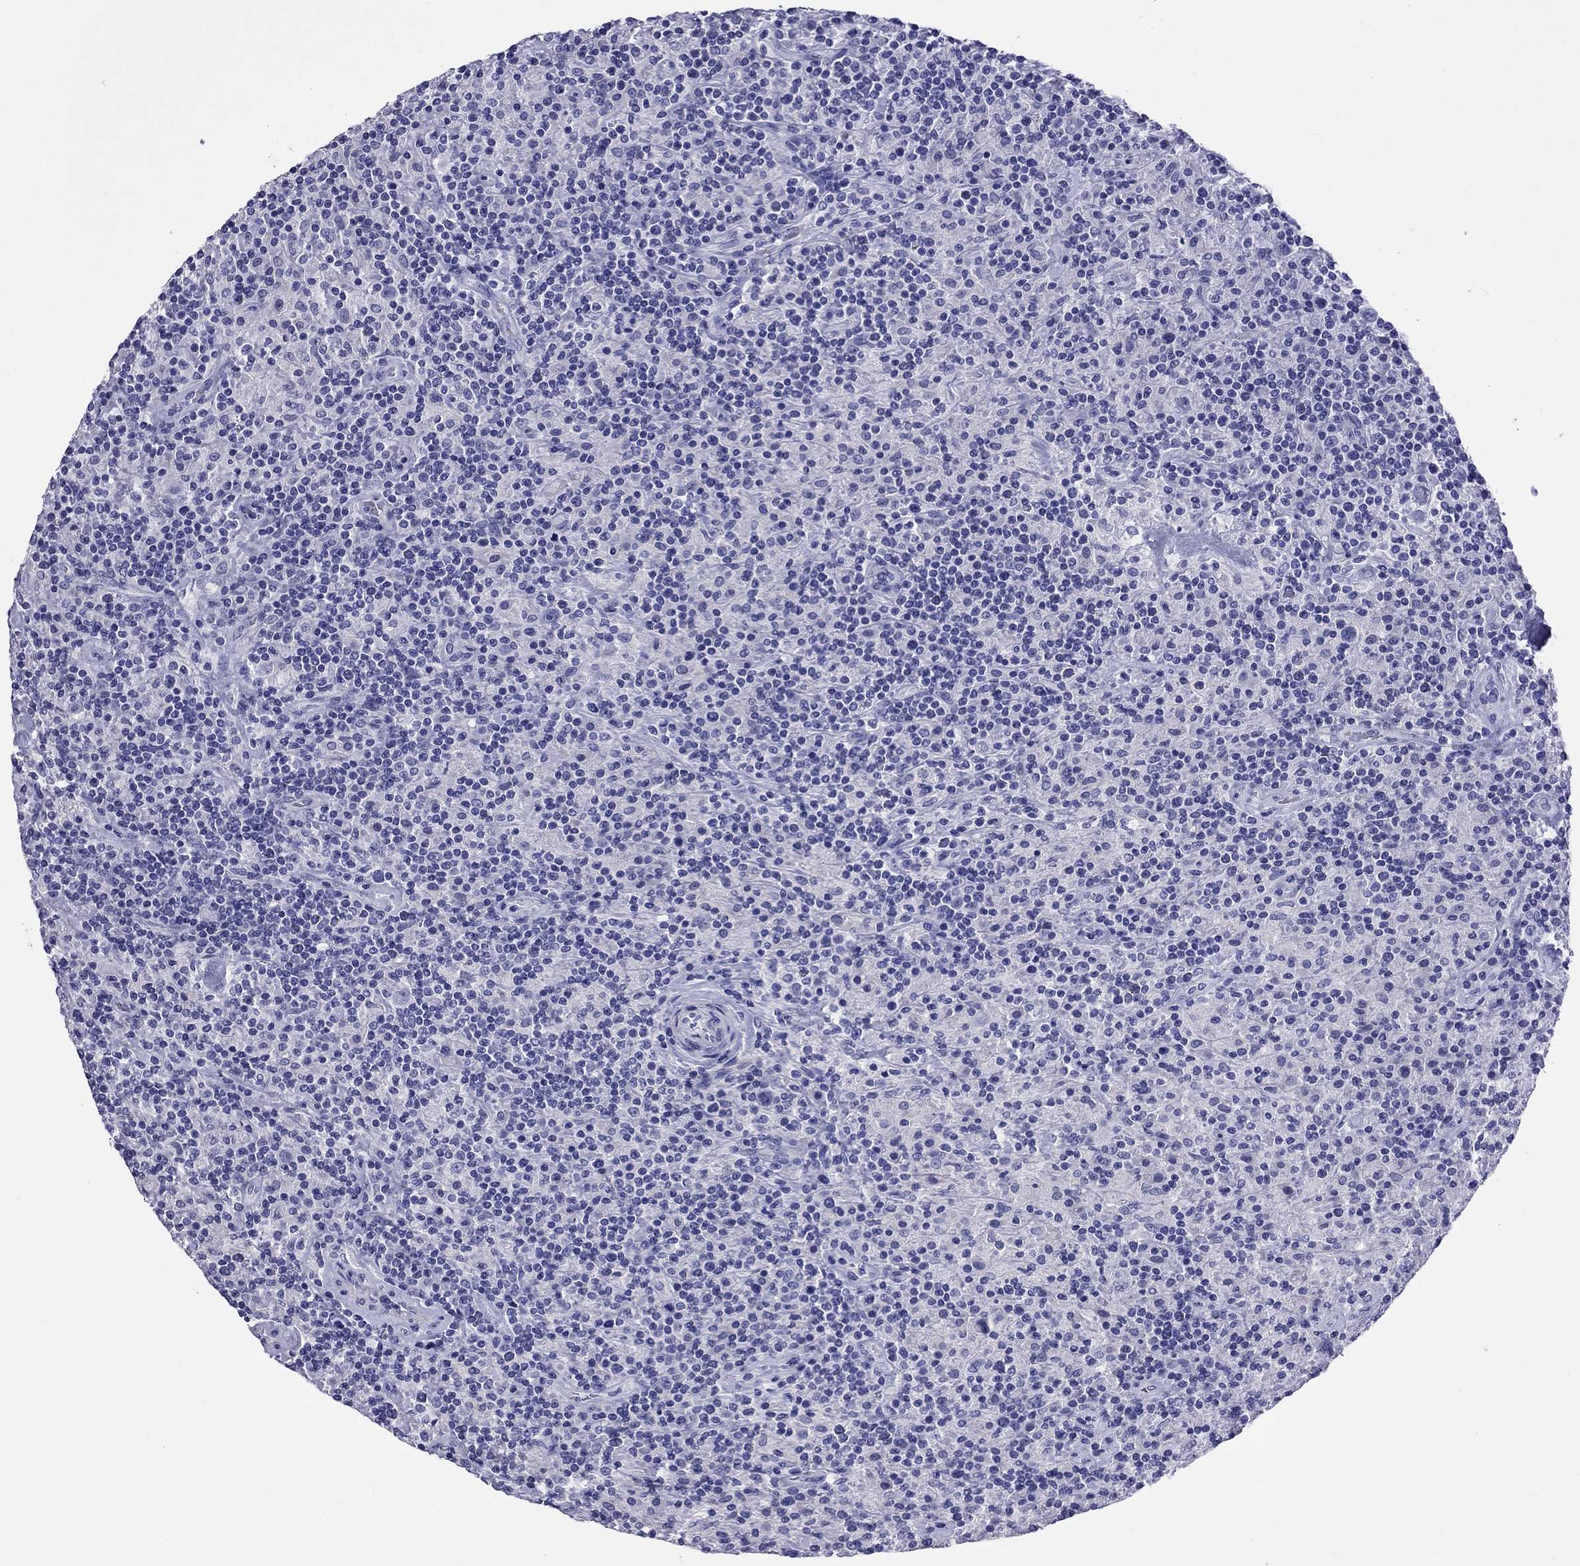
{"staining": {"intensity": "negative", "quantity": "none", "location": "none"}, "tissue": "lymphoma", "cell_type": "Tumor cells", "image_type": "cancer", "snomed": [{"axis": "morphology", "description": "Hodgkin's disease, NOS"}, {"axis": "topography", "description": "Lymph node"}], "caption": "An immunohistochemistry (IHC) photomicrograph of lymphoma is shown. There is no staining in tumor cells of lymphoma.", "gene": "KIAA2012", "patient": {"sex": "male", "age": 70}}